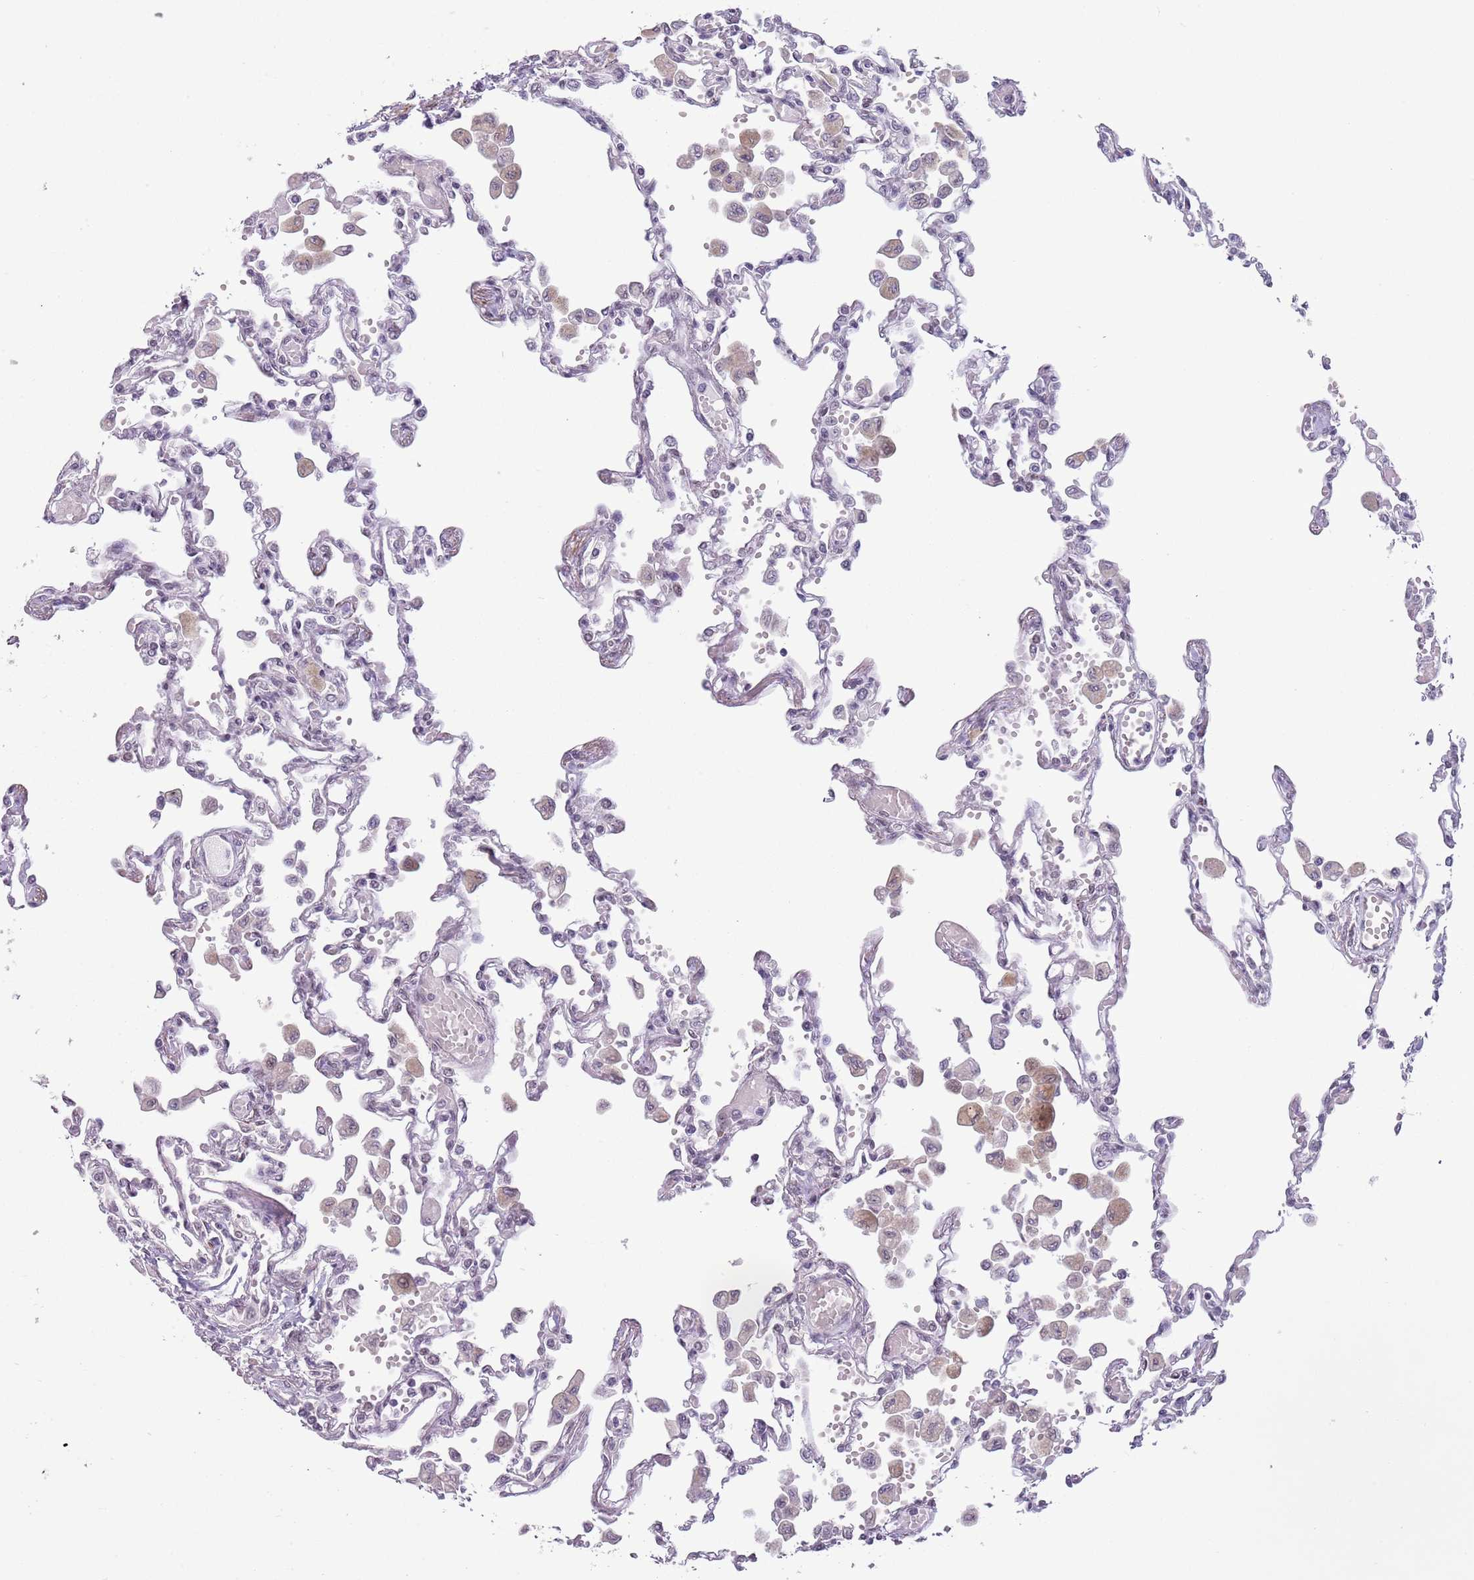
{"staining": {"intensity": "negative", "quantity": "none", "location": "none"}, "tissue": "lung", "cell_type": "Alveolar cells", "image_type": "normal", "snomed": [{"axis": "morphology", "description": "Normal tissue, NOS"}, {"axis": "topography", "description": "Bronchus"}, {"axis": "topography", "description": "Lung"}], "caption": "Immunohistochemistry (IHC) histopathology image of benign human lung stained for a protein (brown), which displays no expression in alveolar cells.", "gene": "ENSG00000271254", "patient": {"sex": "female", "age": 49}}